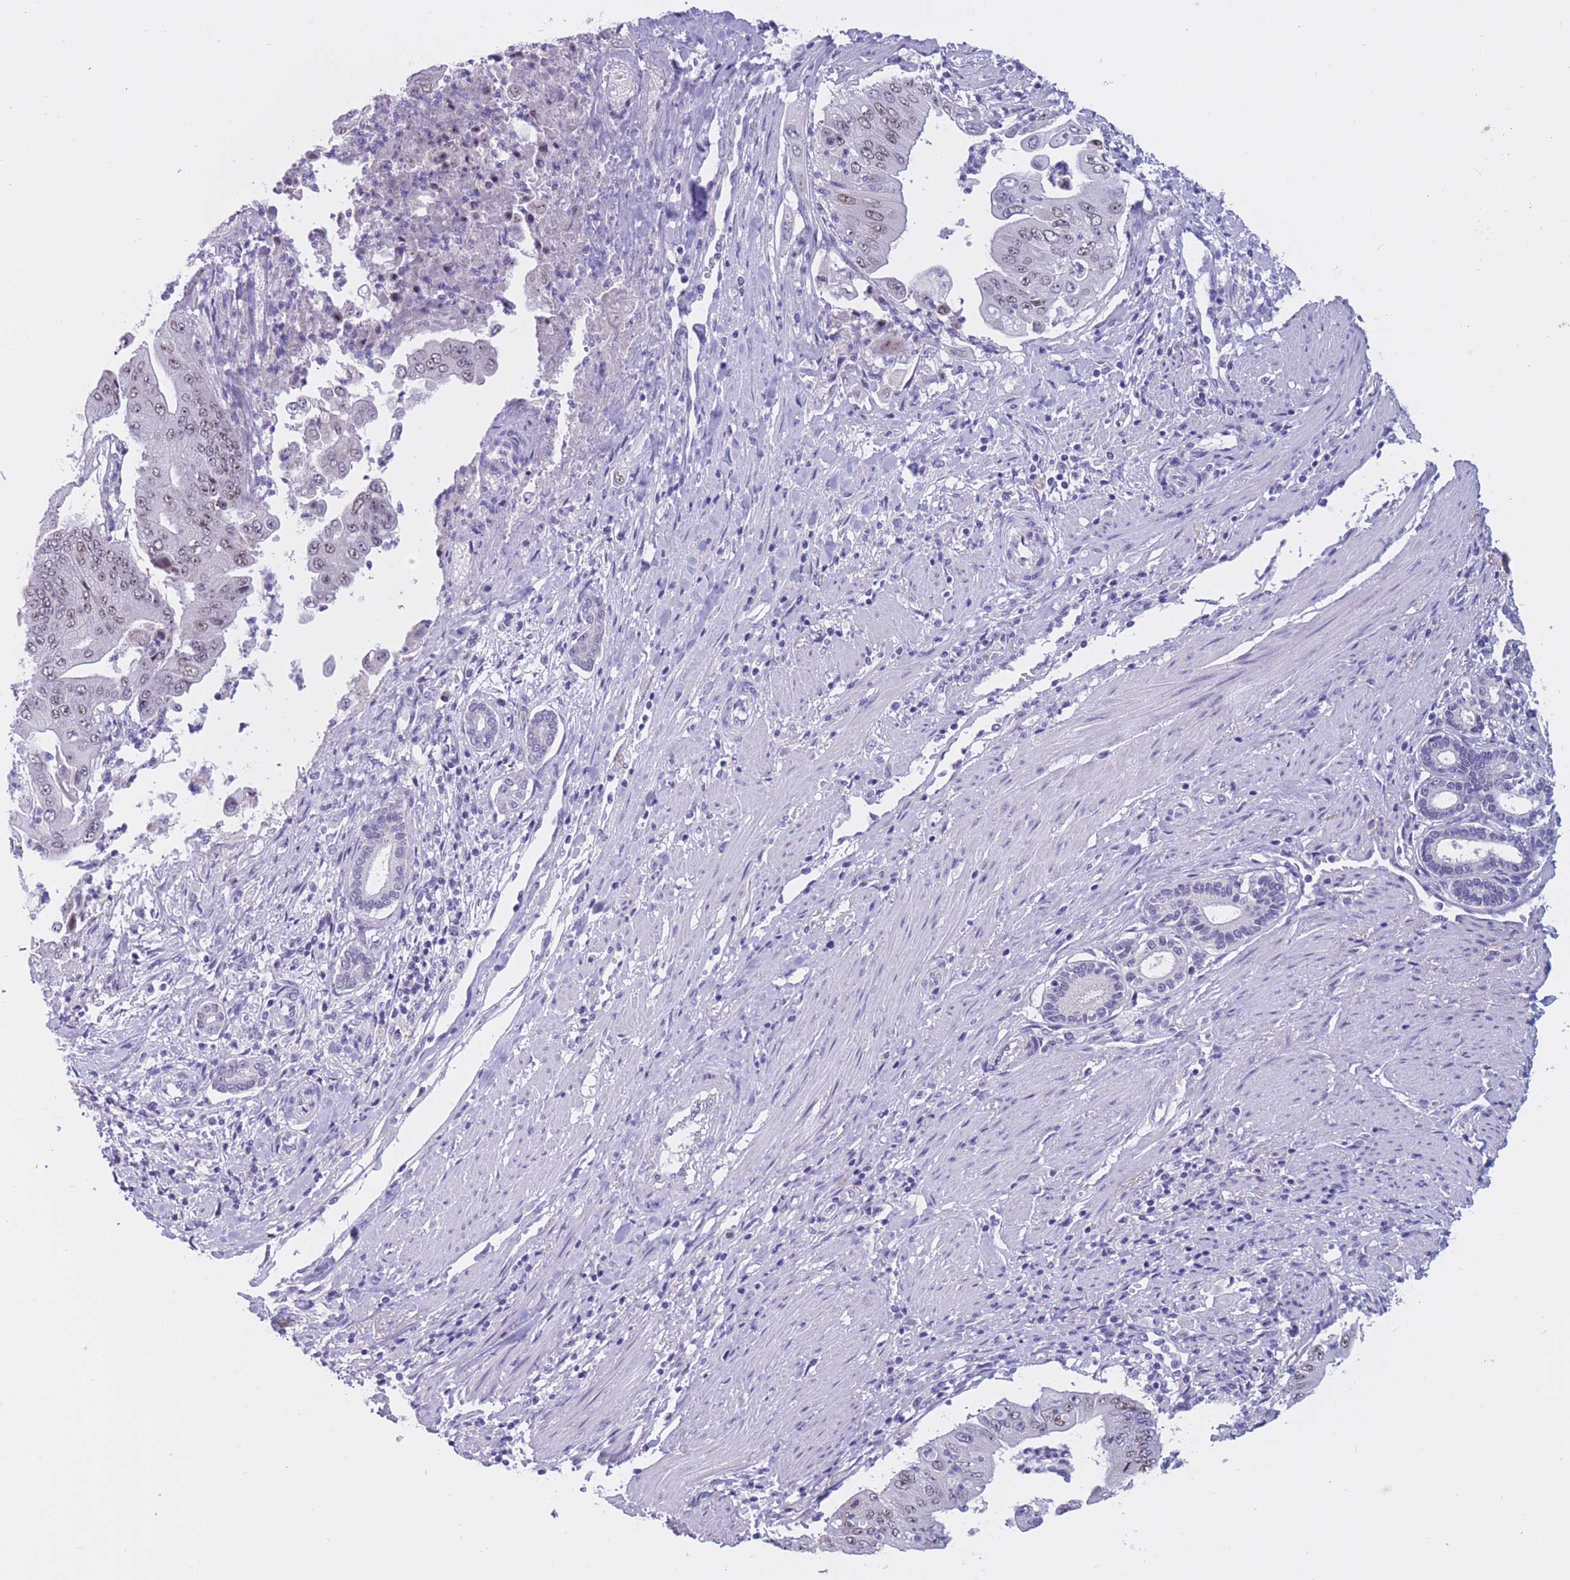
{"staining": {"intensity": "moderate", "quantity": ">75%", "location": "nuclear"}, "tissue": "pancreatic cancer", "cell_type": "Tumor cells", "image_type": "cancer", "snomed": [{"axis": "morphology", "description": "Adenocarcinoma, NOS"}, {"axis": "topography", "description": "Pancreas"}], "caption": "Tumor cells display medium levels of moderate nuclear staining in approximately >75% of cells in human pancreatic adenocarcinoma.", "gene": "BOP1", "patient": {"sex": "female", "age": 77}}